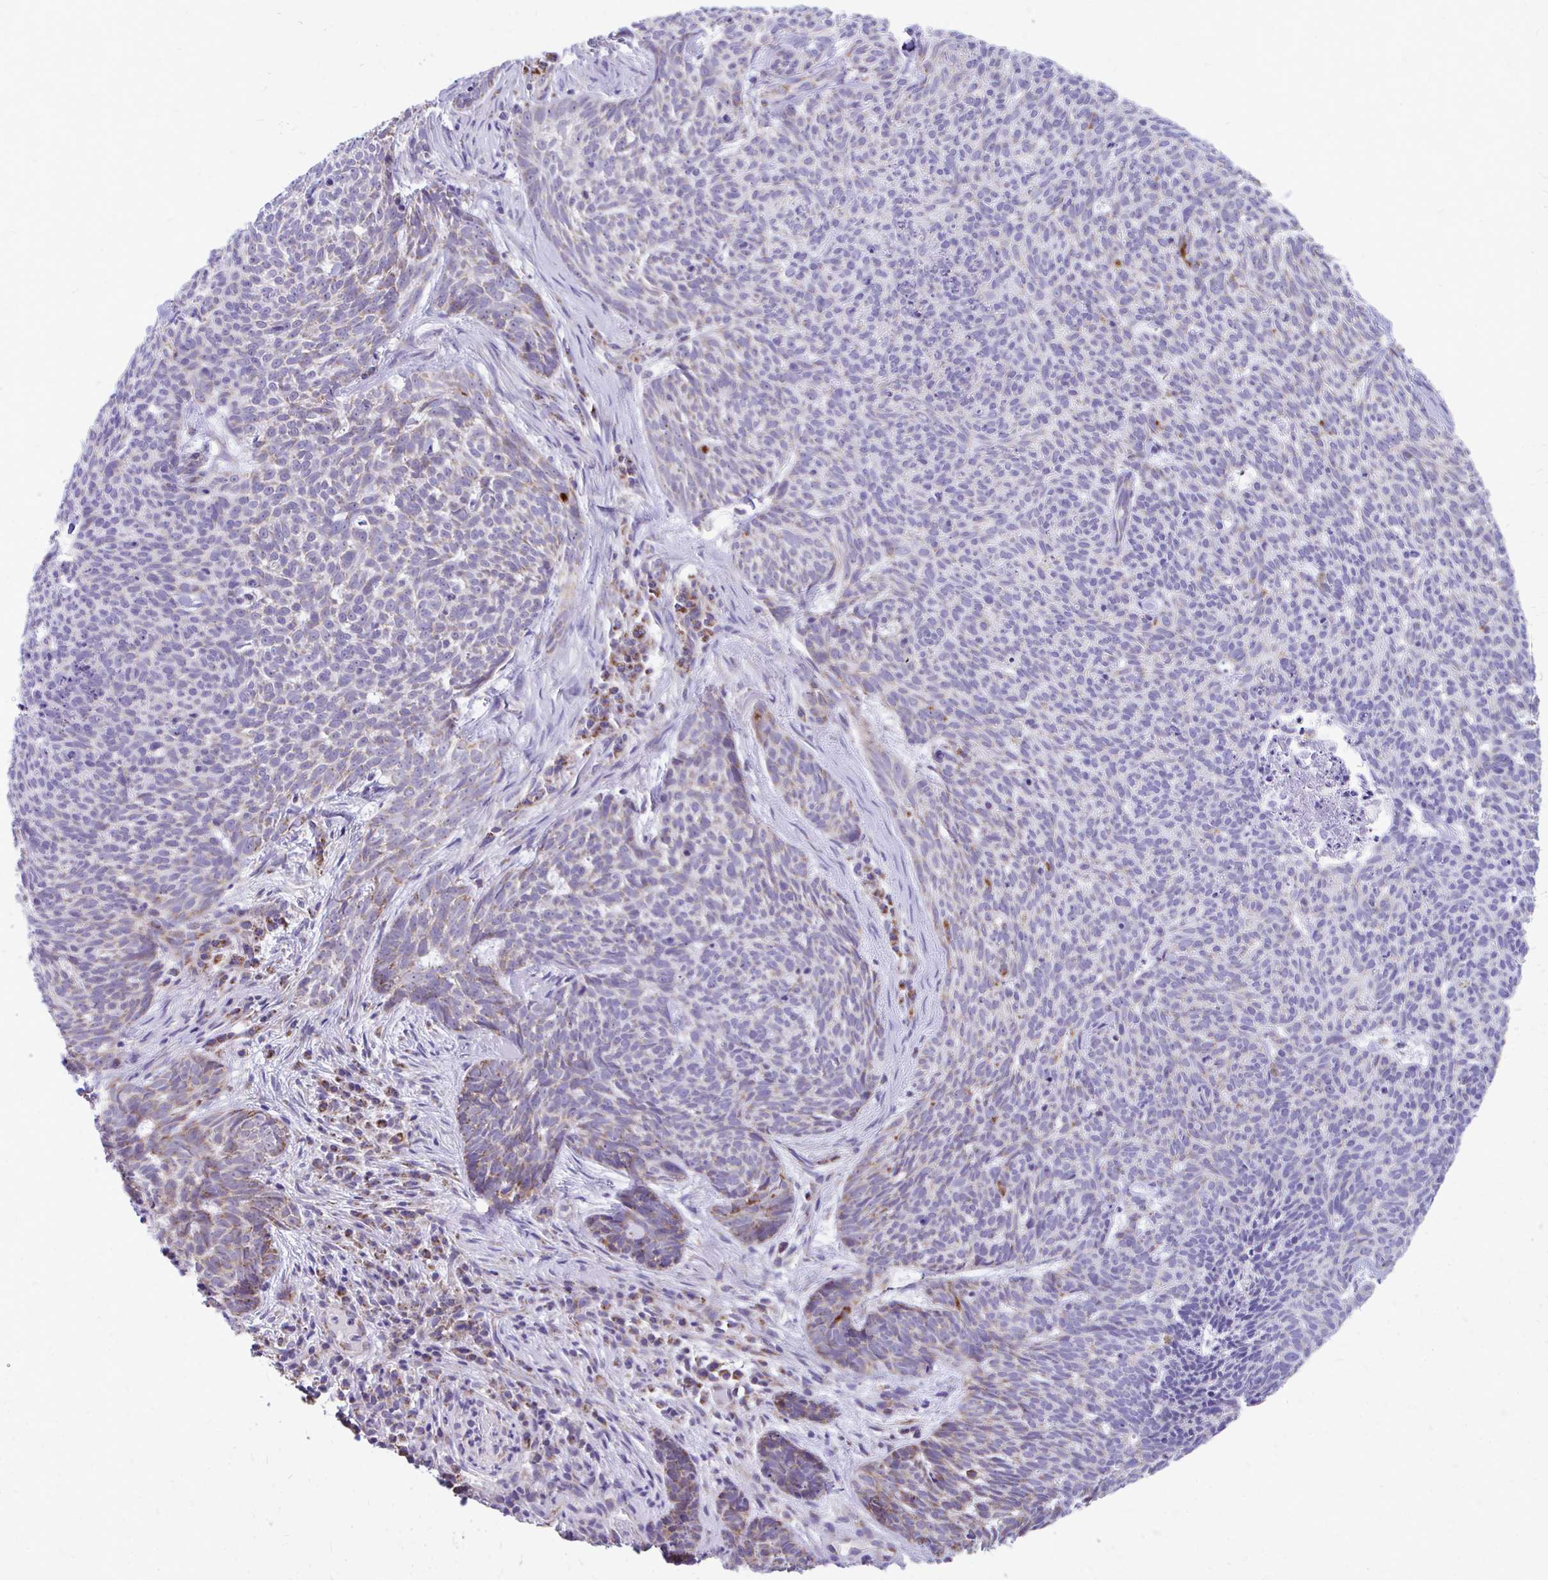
{"staining": {"intensity": "weak", "quantity": "<25%", "location": "cytoplasmic/membranous"}, "tissue": "skin cancer", "cell_type": "Tumor cells", "image_type": "cancer", "snomed": [{"axis": "morphology", "description": "Basal cell carcinoma"}, {"axis": "topography", "description": "Skin"}], "caption": "This is an immunohistochemistry histopathology image of human basal cell carcinoma (skin). There is no expression in tumor cells.", "gene": "MRPL19", "patient": {"sex": "female", "age": 93}}